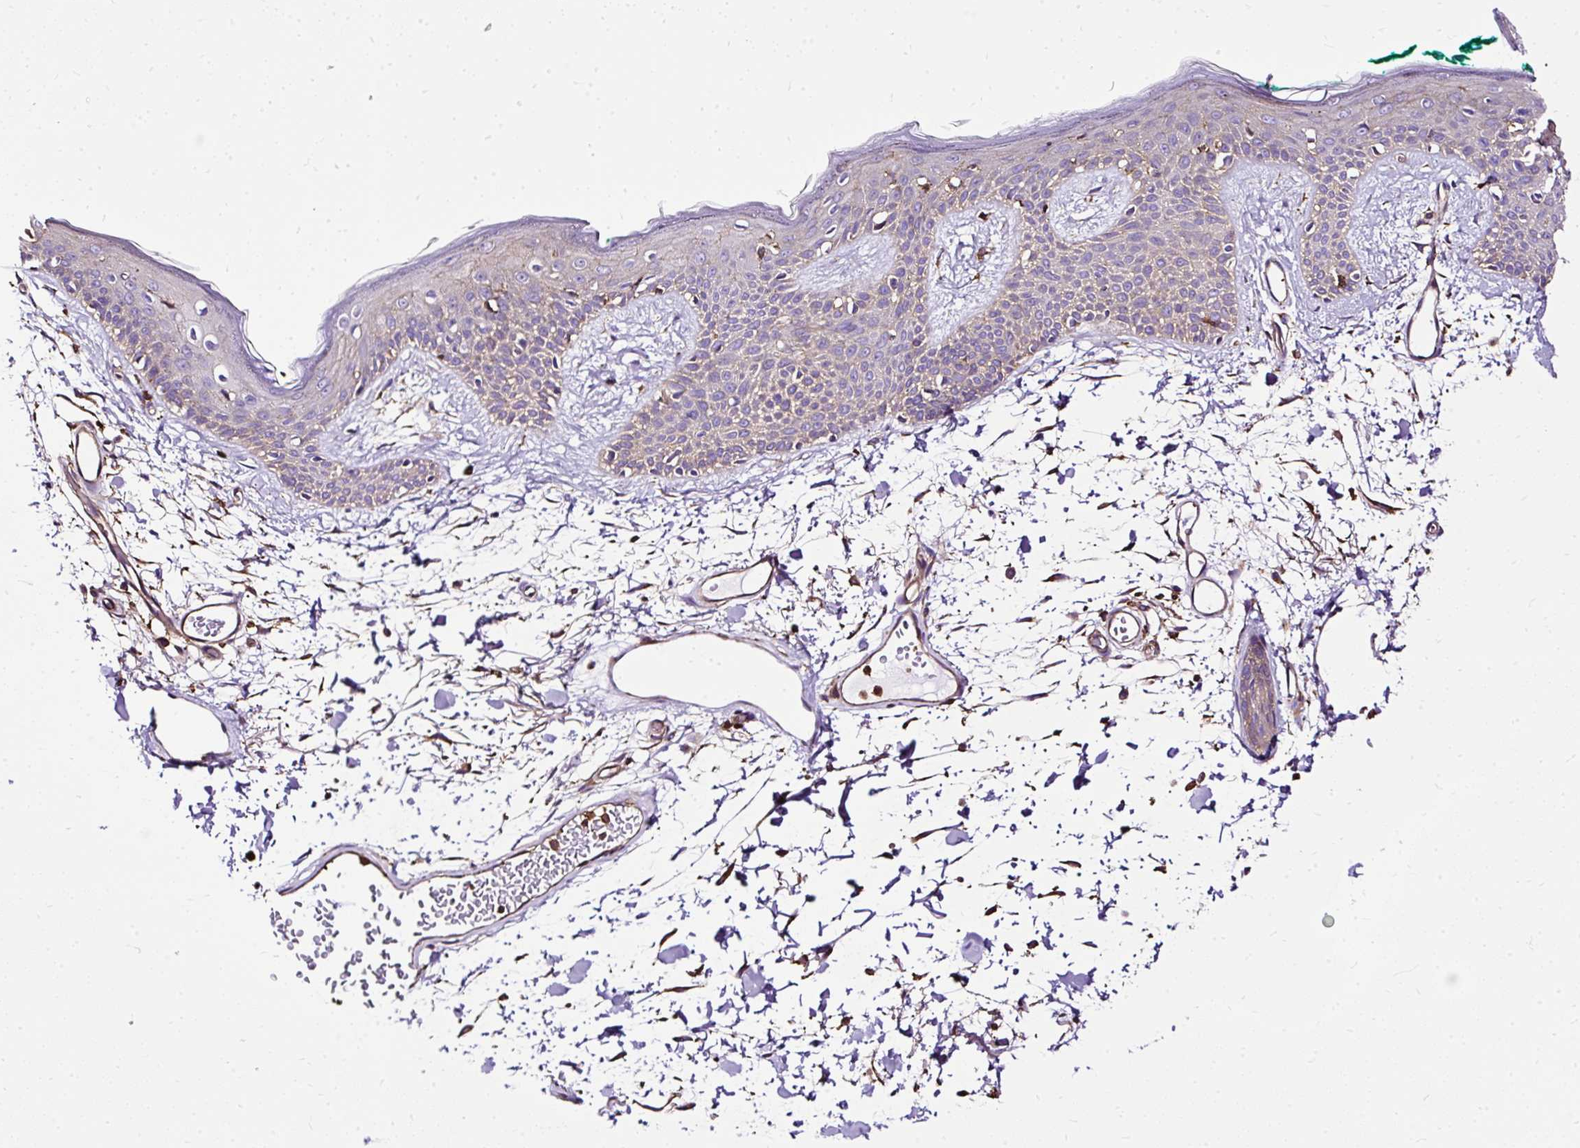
{"staining": {"intensity": "strong", "quantity": ">75%", "location": "cytoplasmic/membranous"}, "tissue": "skin", "cell_type": "Fibroblasts", "image_type": "normal", "snomed": [{"axis": "morphology", "description": "Normal tissue, NOS"}, {"axis": "topography", "description": "Skin"}], "caption": "Protein expression analysis of normal skin exhibits strong cytoplasmic/membranous positivity in approximately >75% of fibroblasts.", "gene": "KLHL11", "patient": {"sex": "male", "age": 79}}